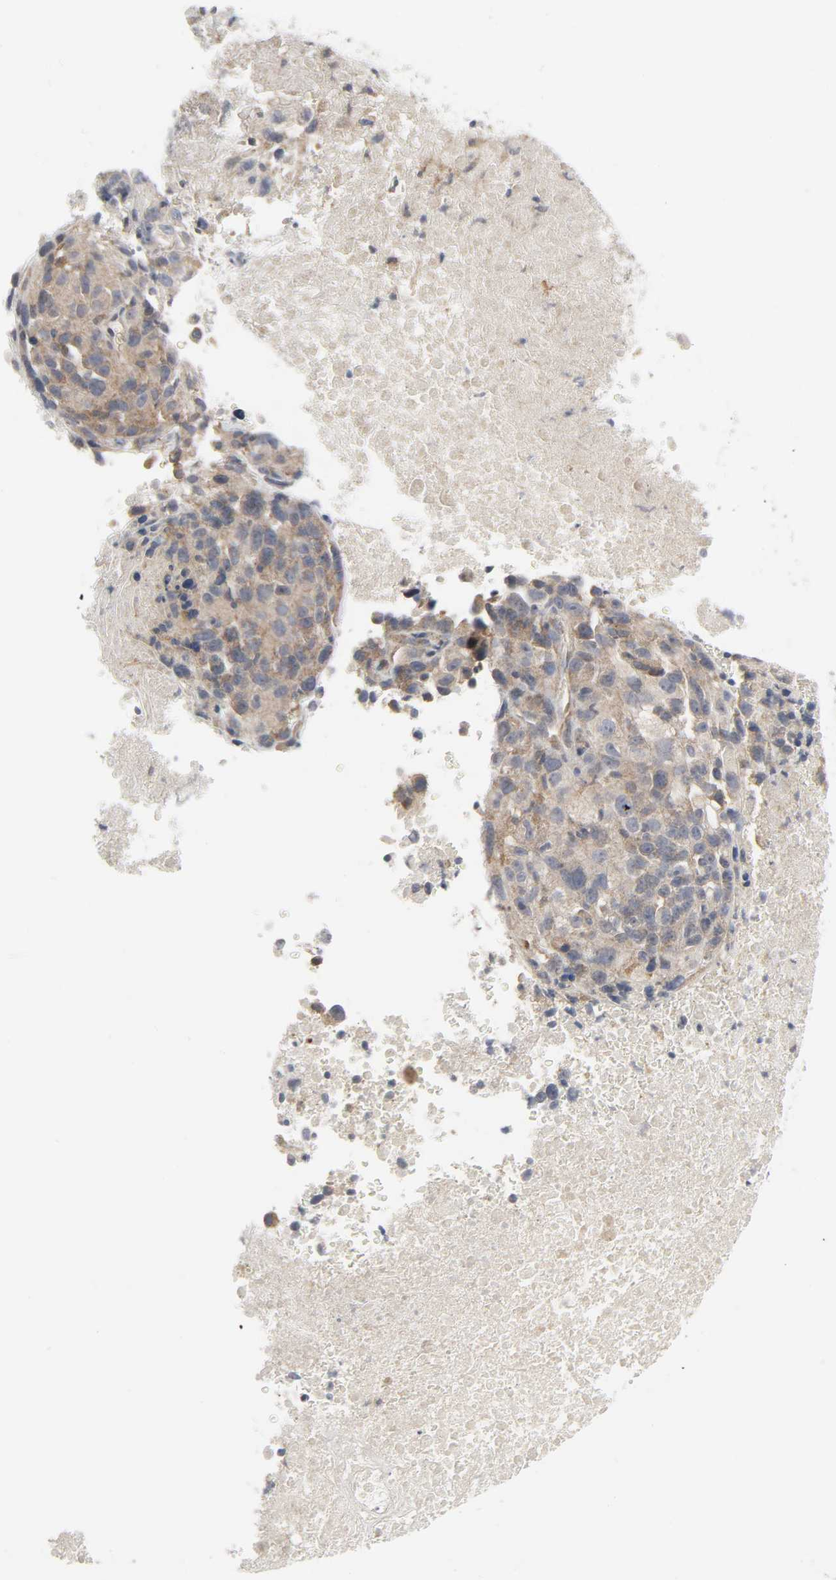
{"staining": {"intensity": "moderate", "quantity": ">75%", "location": "cytoplasmic/membranous"}, "tissue": "melanoma", "cell_type": "Tumor cells", "image_type": "cancer", "snomed": [{"axis": "morphology", "description": "Malignant melanoma, Metastatic site"}, {"axis": "topography", "description": "Cerebral cortex"}], "caption": "DAB immunohistochemical staining of malignant melanoma (metastatic site) demonstrates moderate cytoplasmic/membranous protein positivity in about >75% of tumor cells. (DAB (3,3'-diaminobenzidine) IHC with brightfield microscopy, high magnification).", "gene": "CLIP1", "patient": {"sex": "female", "age": 52}}